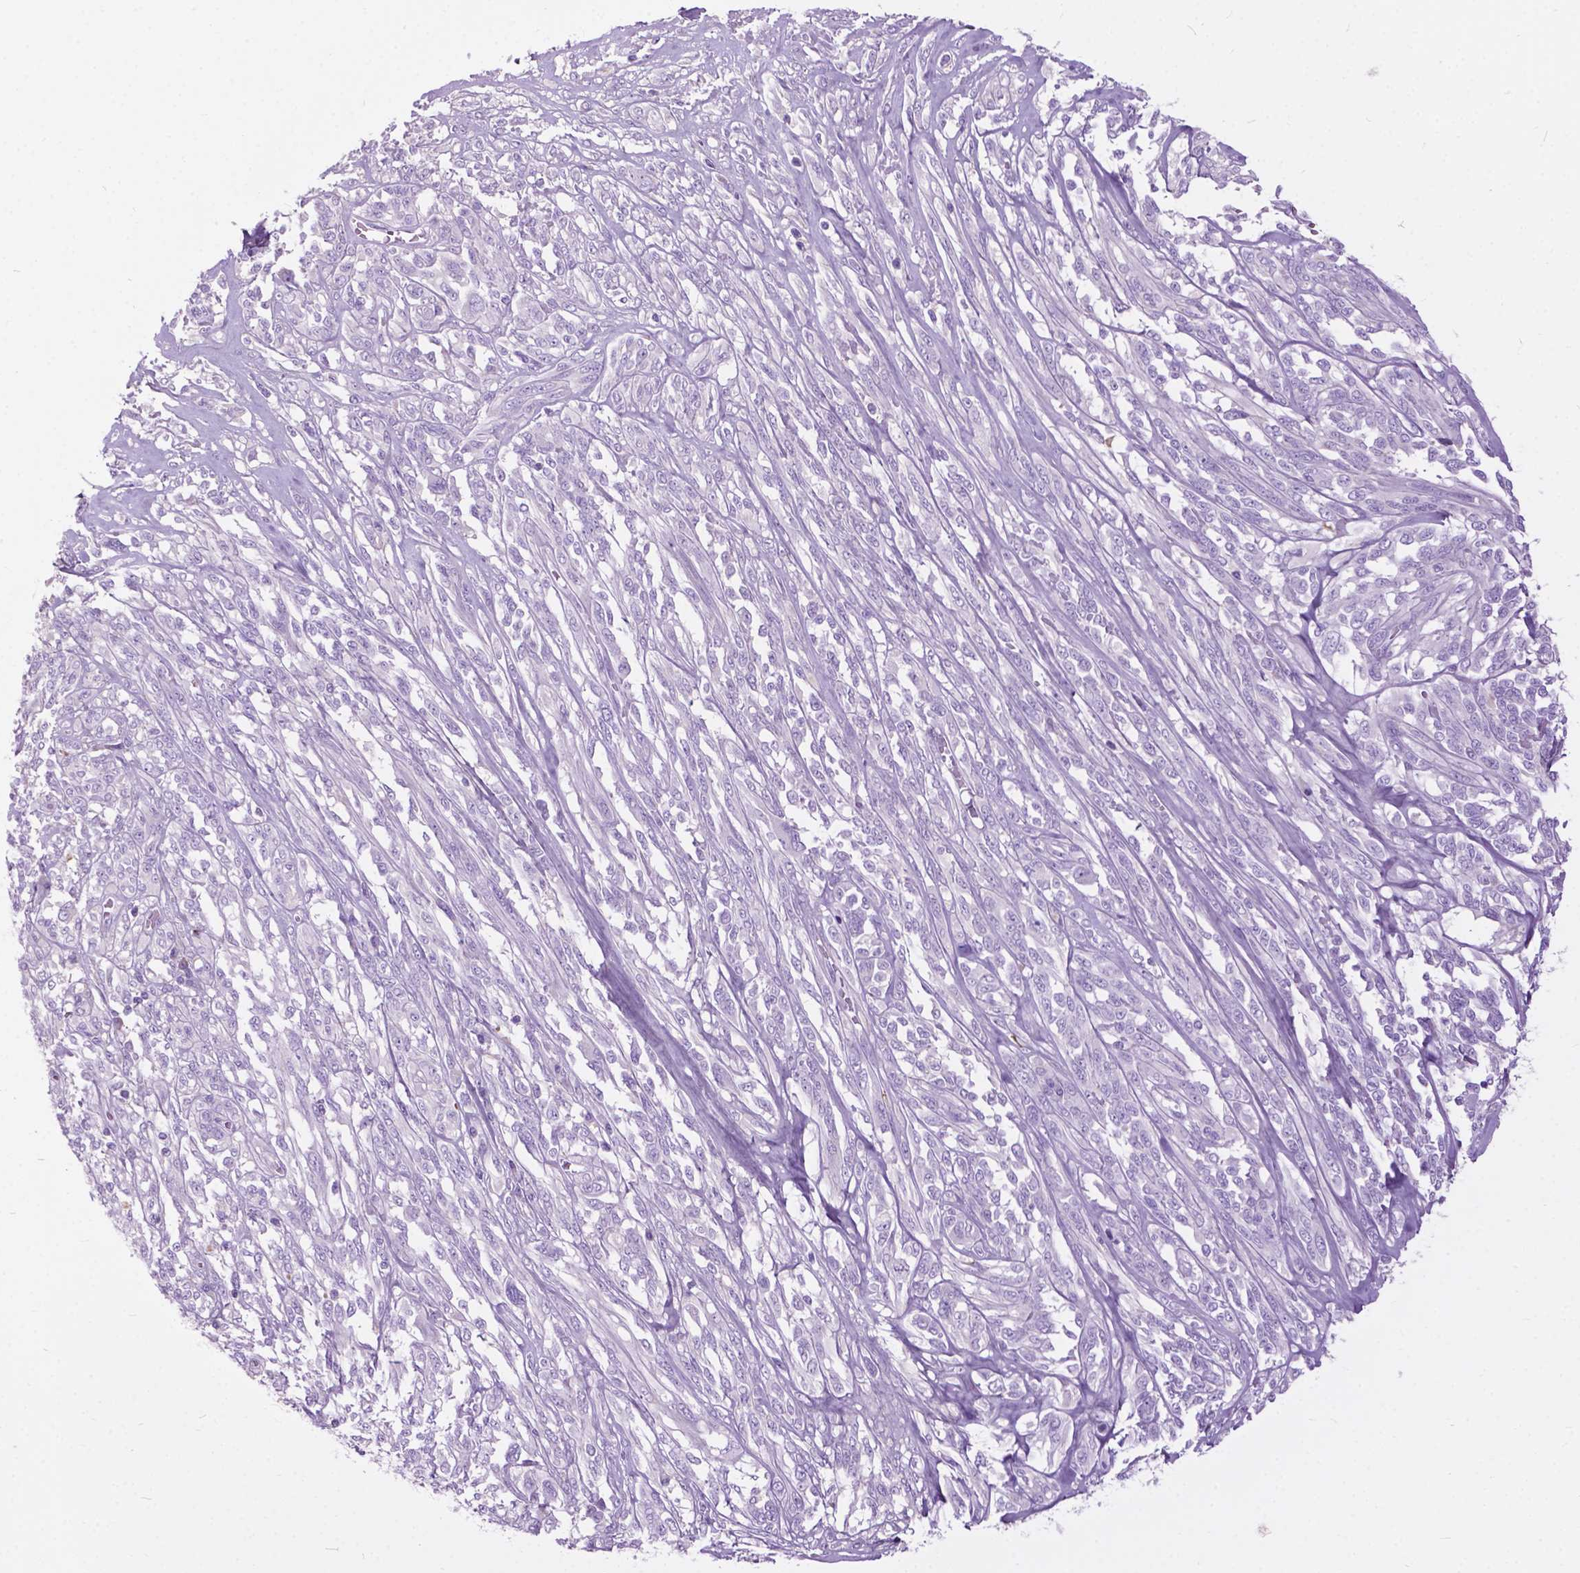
{"staining": {"intensity": "negative", "quantity": "none", "location": "none"}, "tissue": "melanoma", "cell_type": "Tumor cells", "image_type": "cancer", "snomed": [{"axis": "morphology", "description": "Malignant melanoma, NOS"}, {"axis": "topography", "description": "Skin"}], "caption": "Protein analysis of melanoma exhibits no significant positivity in tumor cells. (Immunohistochemistry (ihc), brightfield microscopy, high magnification).", "gene": "PRR35", "patient": {"sex": "female", "age": 91}}